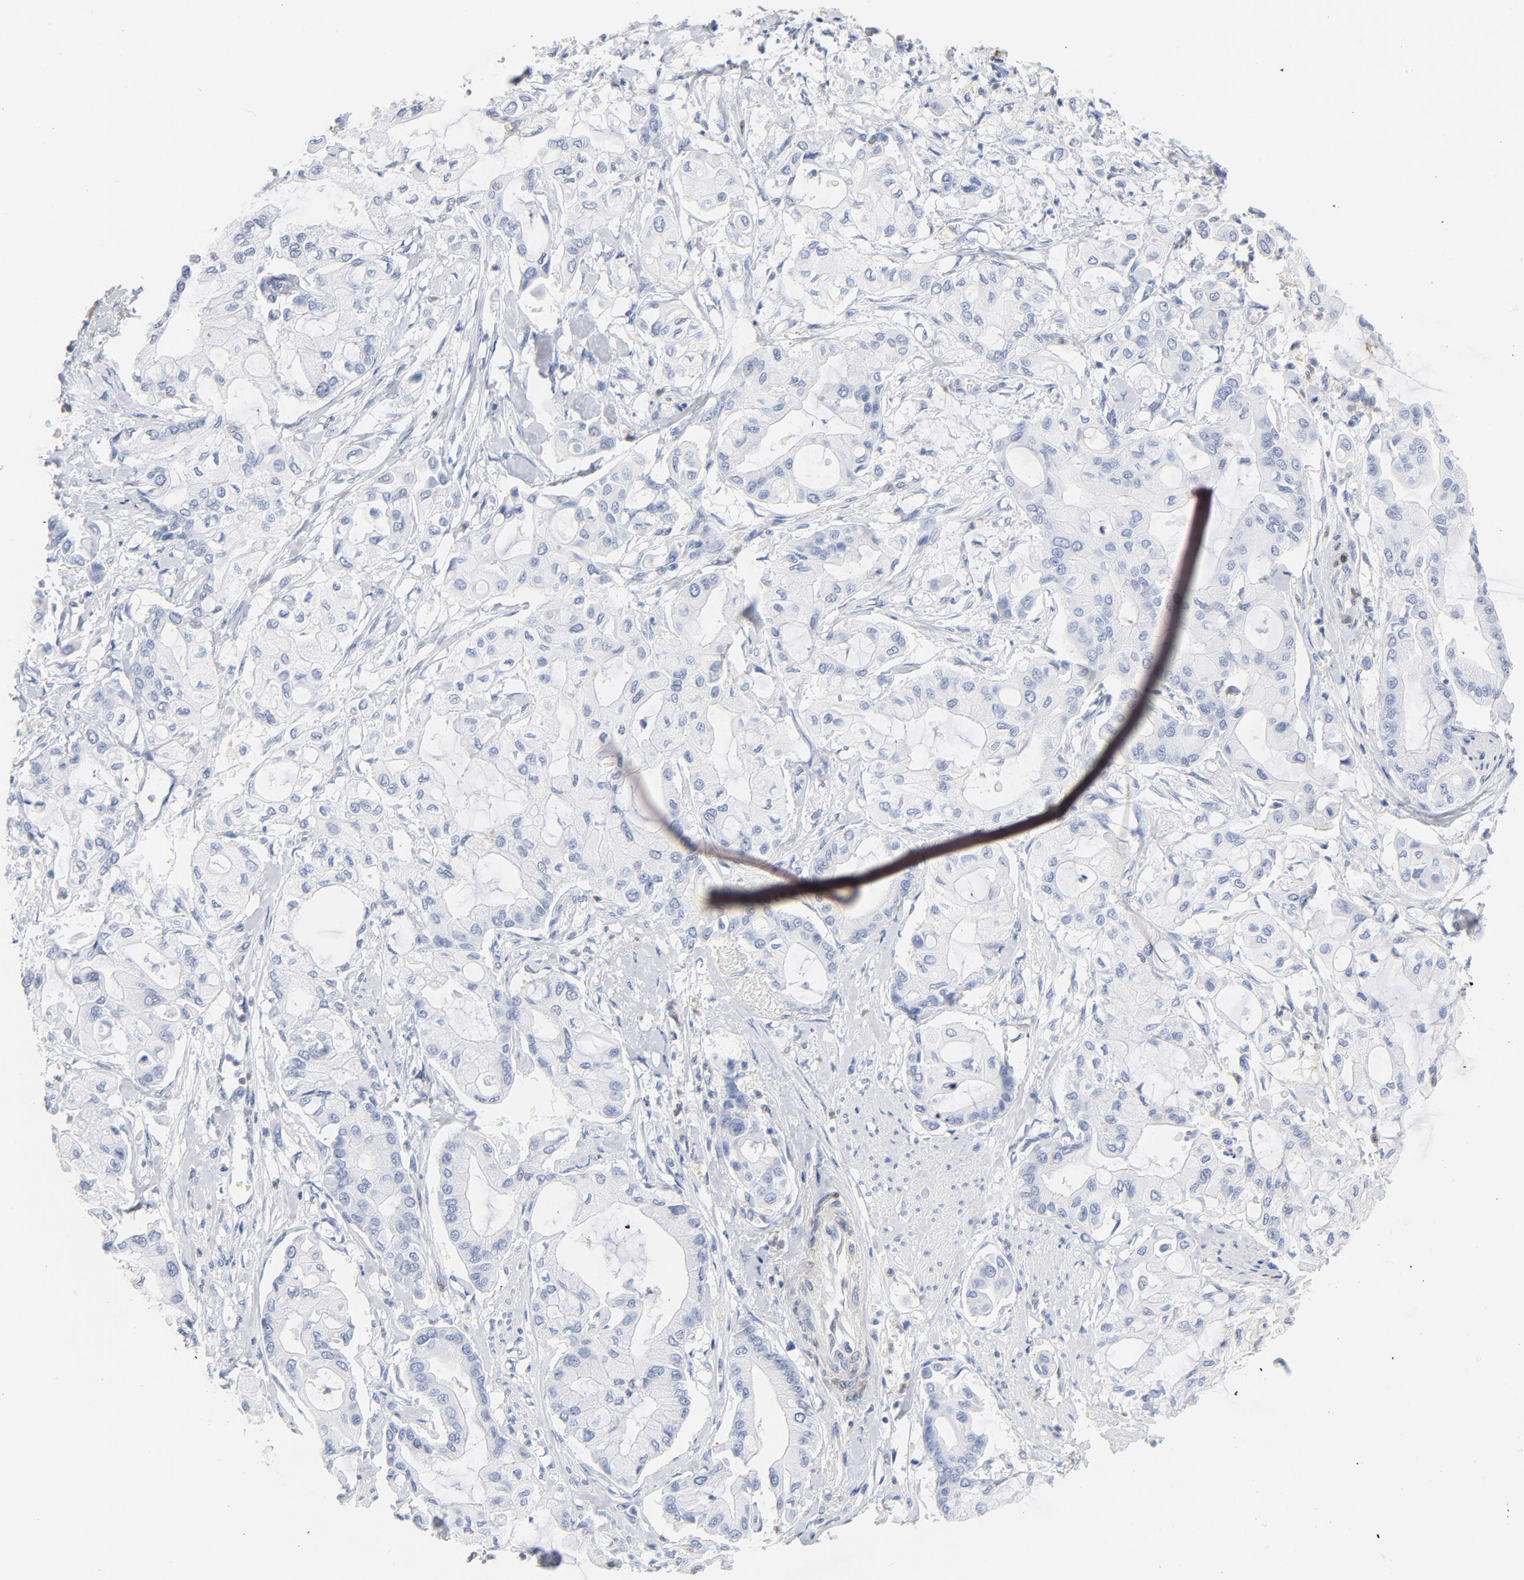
{"staining": {"intensity": "negative", "quantity": "none", "location": "none"}, "tissue": "pancreatic cancer", "cell_type": "Tumor cells", "image_type": "cancer", "snomed": [{"axis": "morphology", "description": "Adenocarcinoma, NOS"}, {"axis": "morphology", "description": "Adenocarcinoma, metastatic, NOS"}, {"axis": "topography", "description": "Lymph node"}, {"axis": "topography", "description": "Pancreas"}, {"axis": "topography", "description": "Duodenum"}], "caption": "Pancreatic cancer was stained to show a protein in brown. There is no significant staining in tumor cells.", "gene": "CDKN1B", "patient": {"sex": "female", "age": 64}}